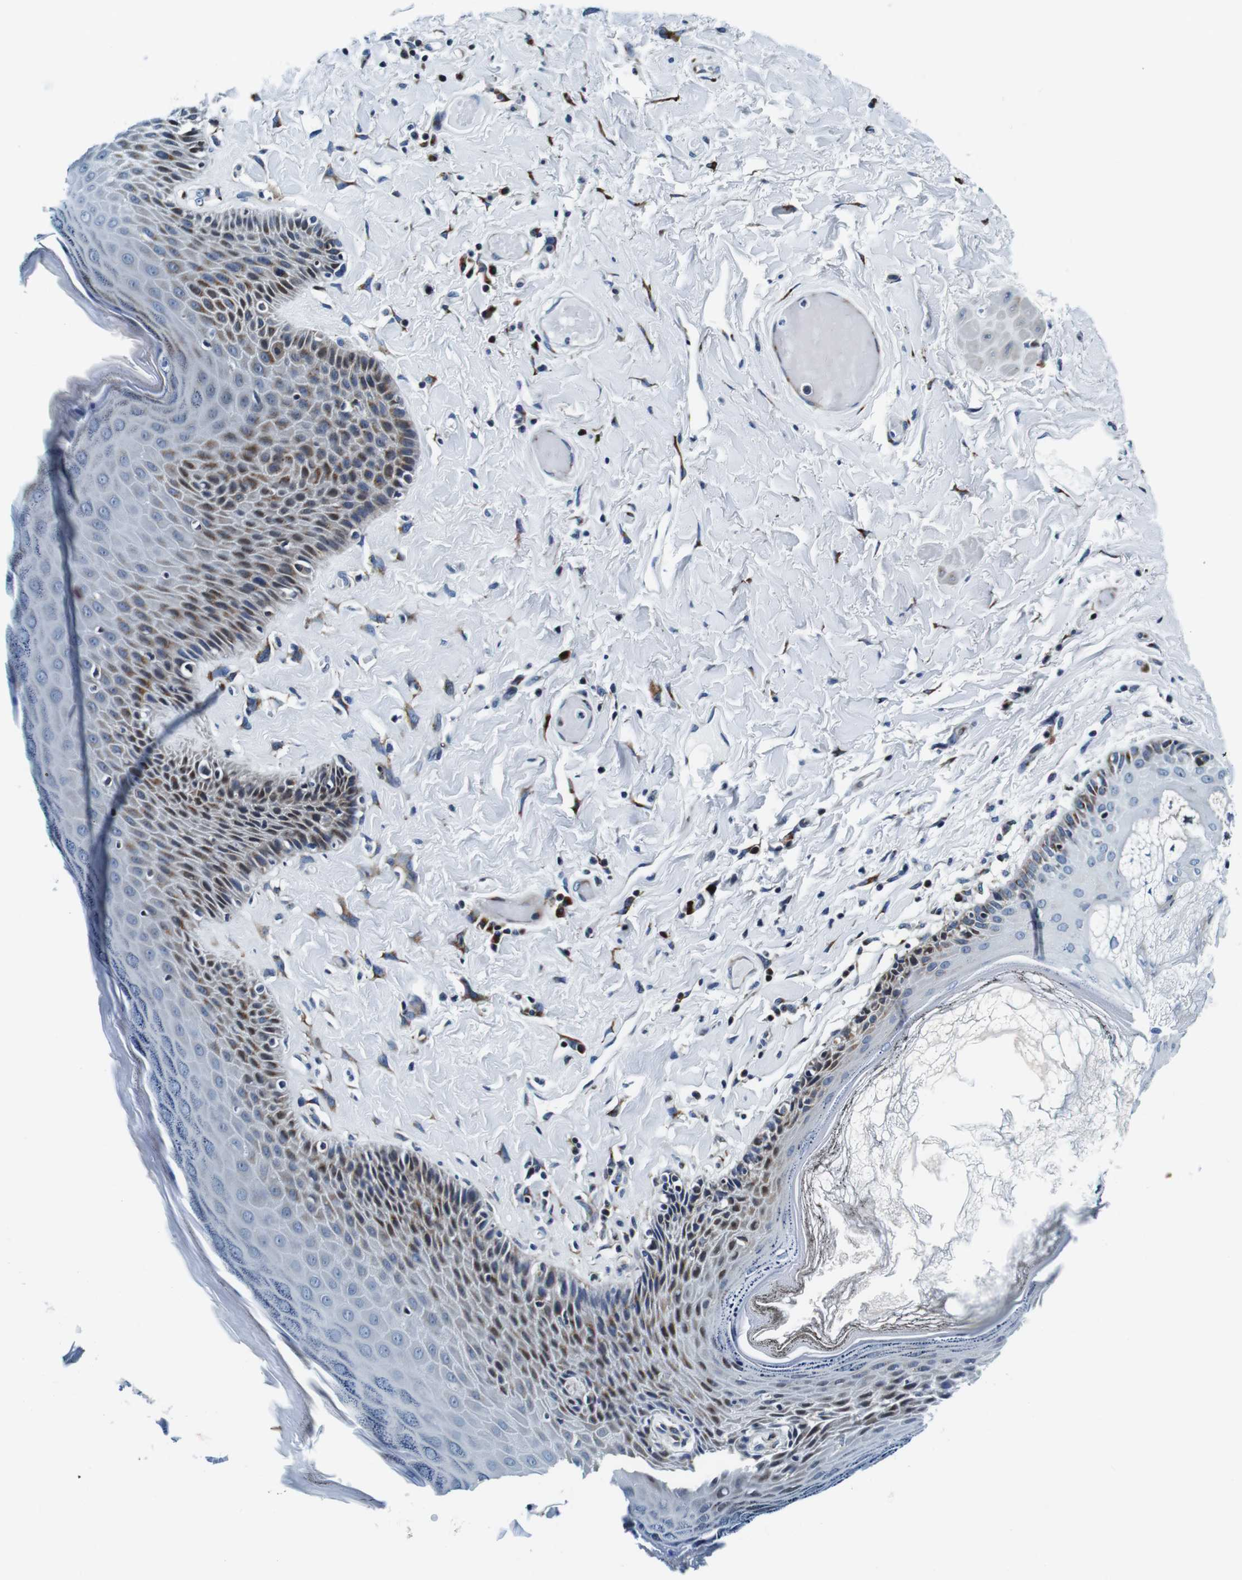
{"staining": {"intensity": "moderate", "quantity": "25%-75%", "location": "cytoplasmic/membranous"}, "tissue": "skin", "cell_type": "Epidermal cells", "image_type": "normal", "snomed": [{"axis": "morphology", "description": "Normal tissue, NOS"}, {"axis": "topography", "description": "Anal"}], "caption": "IHC of benign human skin demonstrates medium levels of moderate cytoplasmic/membranous expression in about 25%-75% of epidermal cells.", "gene": "FAR2", "patient": {"sex": "male", "age": 69}}